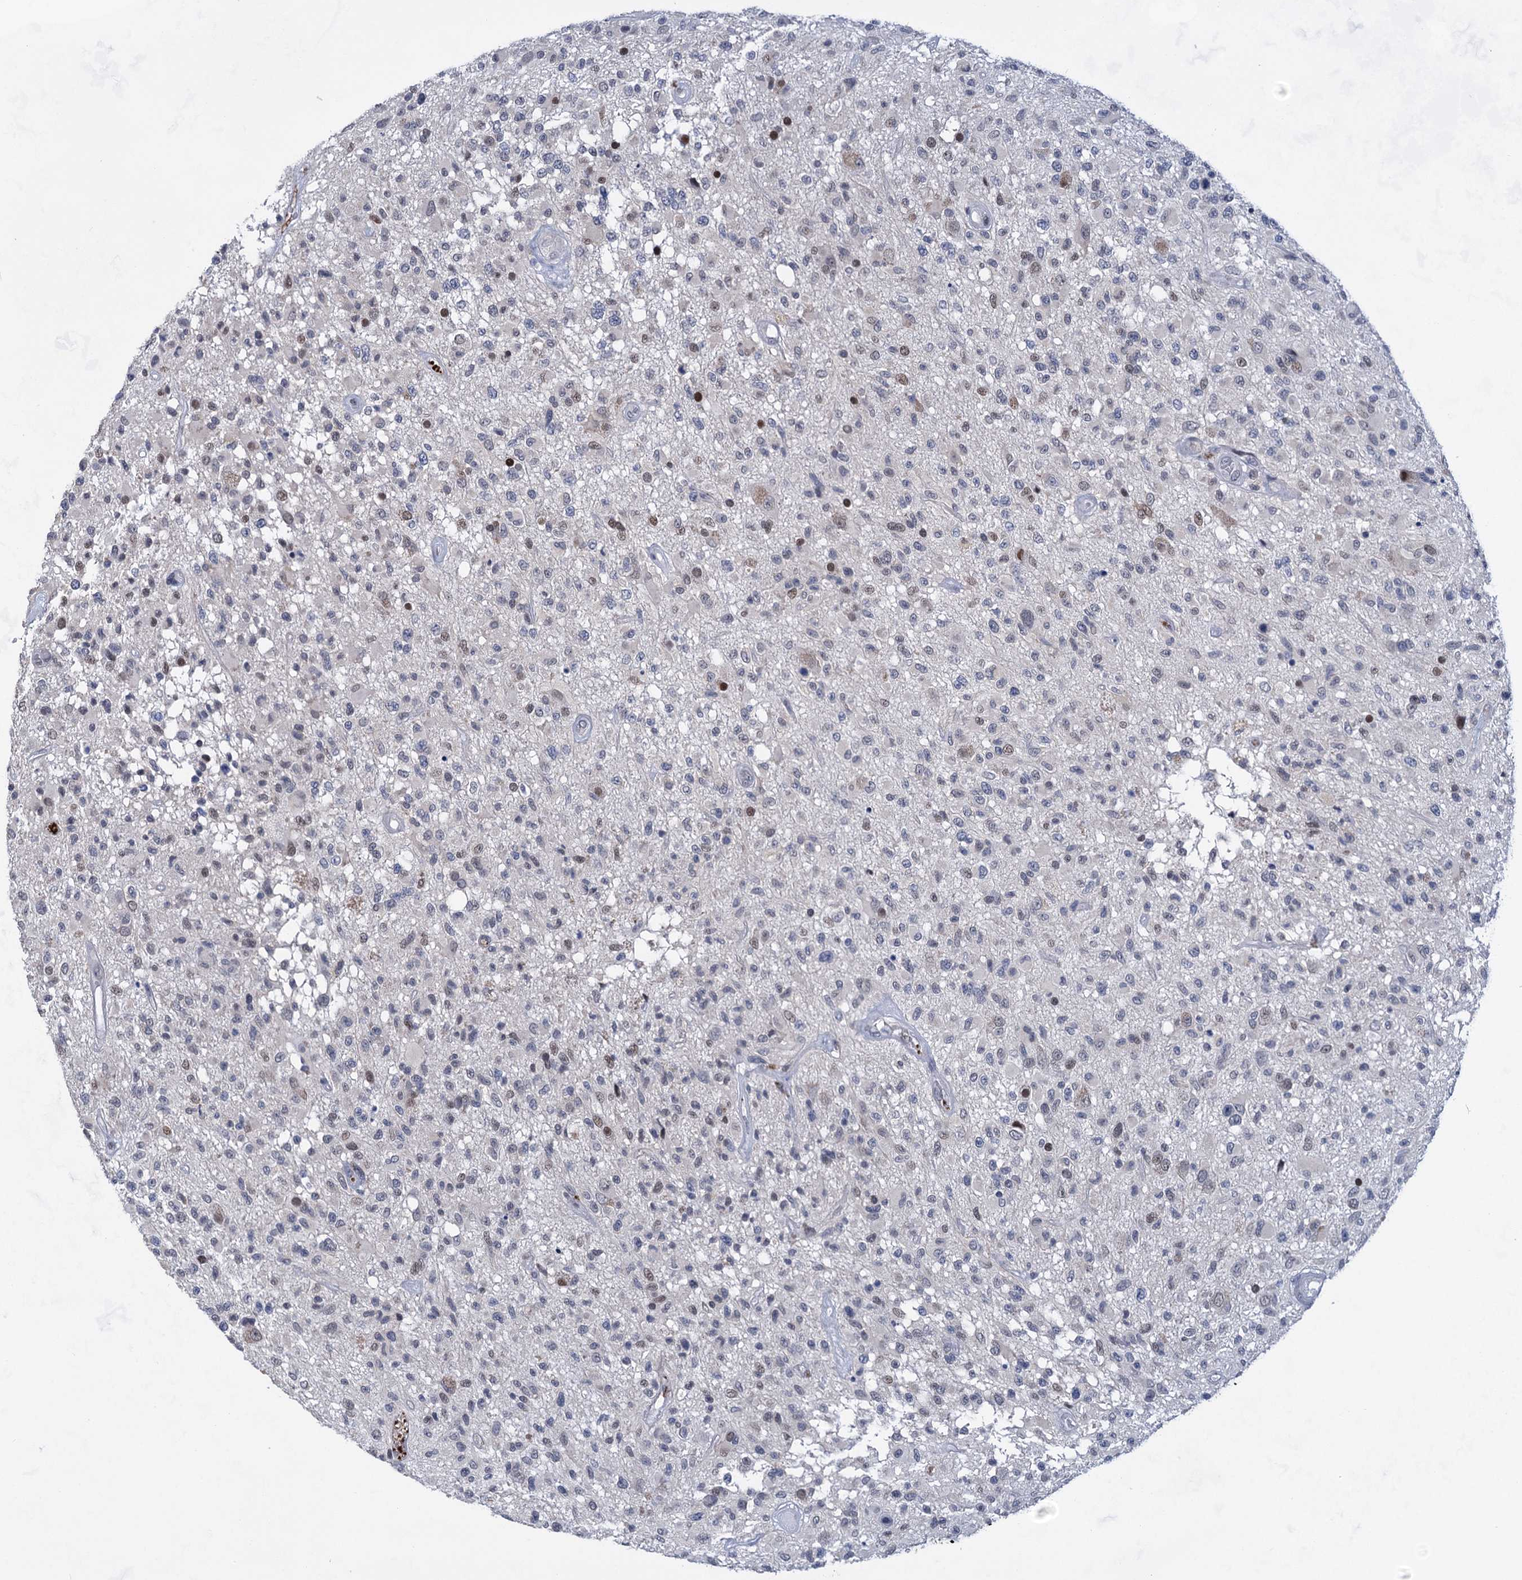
{"staining": {"intensity": "weak", "quantity": "<25%", "location": "nuclear"}, "tissue": "glioma", "cell_type": "Tumor cells", "image_type": "cancer", "snomed": [{"axis": "morphology", "description": "Glioma, malignant, High grade"}, {"axis": "morphology", "description": "Glioblastoma, NOS"}, {"axis": "topography", "description": "Brain"}], "caption": "This is an immunohistochemistry (IHC) photomicrograph of human glioma. There is no positivity in tumor cells.", "gene": "MON2", "patient": {"sex": "male", "age": 60}}